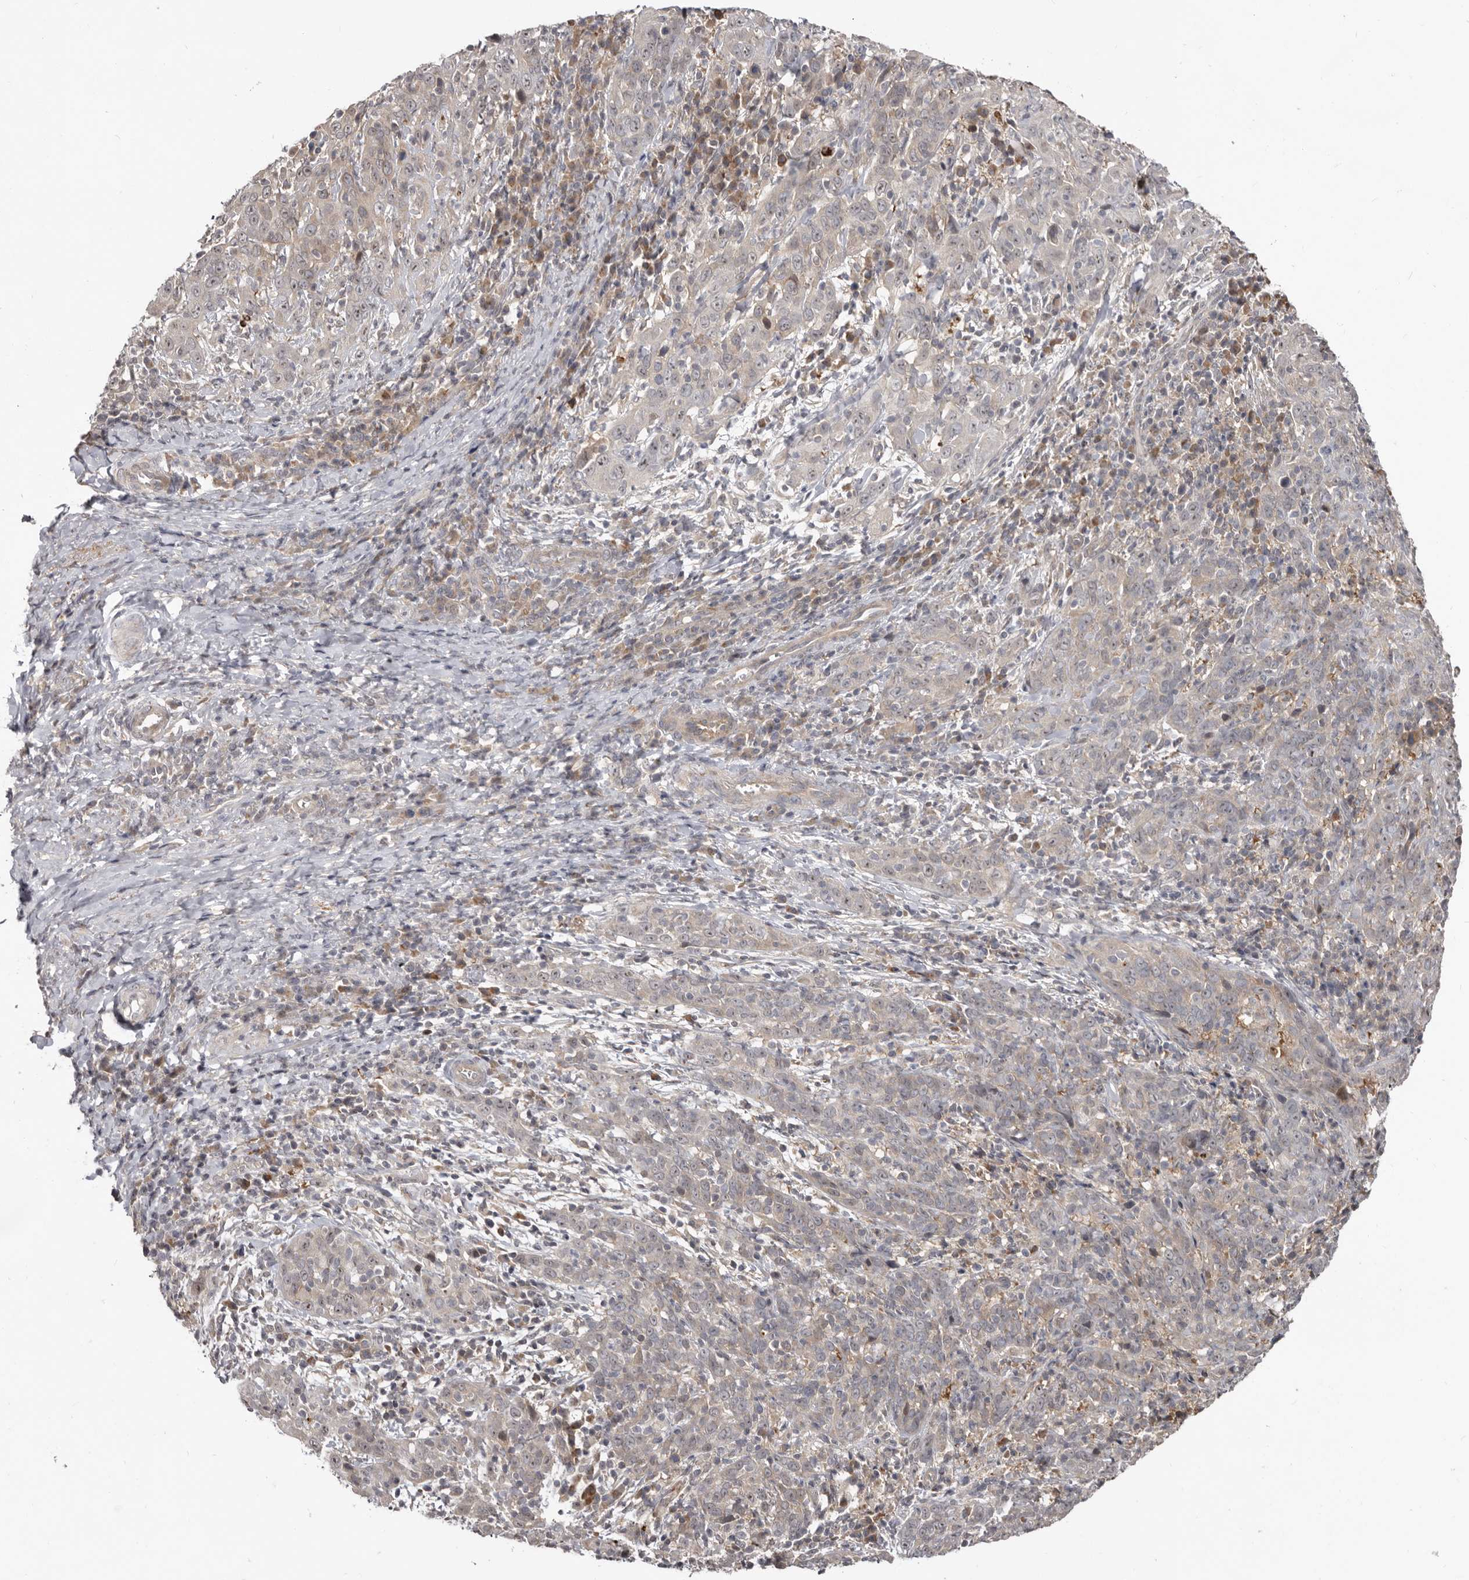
{"staining": {"intensity": "negative", "quantity": "none", "location": "none"}, "tissue": "cervical cancer", "cell_type": "Tumor cells", "image_type": "cancer", "snomed": [{"axis": "morphology", "description": "Squamous cell carcinoma, NOS"}, {"axis": "topography", "description": "Cervix"}], "caption": "An IHC histopathology image of cervical cancer is shown. There is no staining in tumor cells of cervical cancer.", "gene": "BAD", "patient": {"sex": "female", "age": 46}}